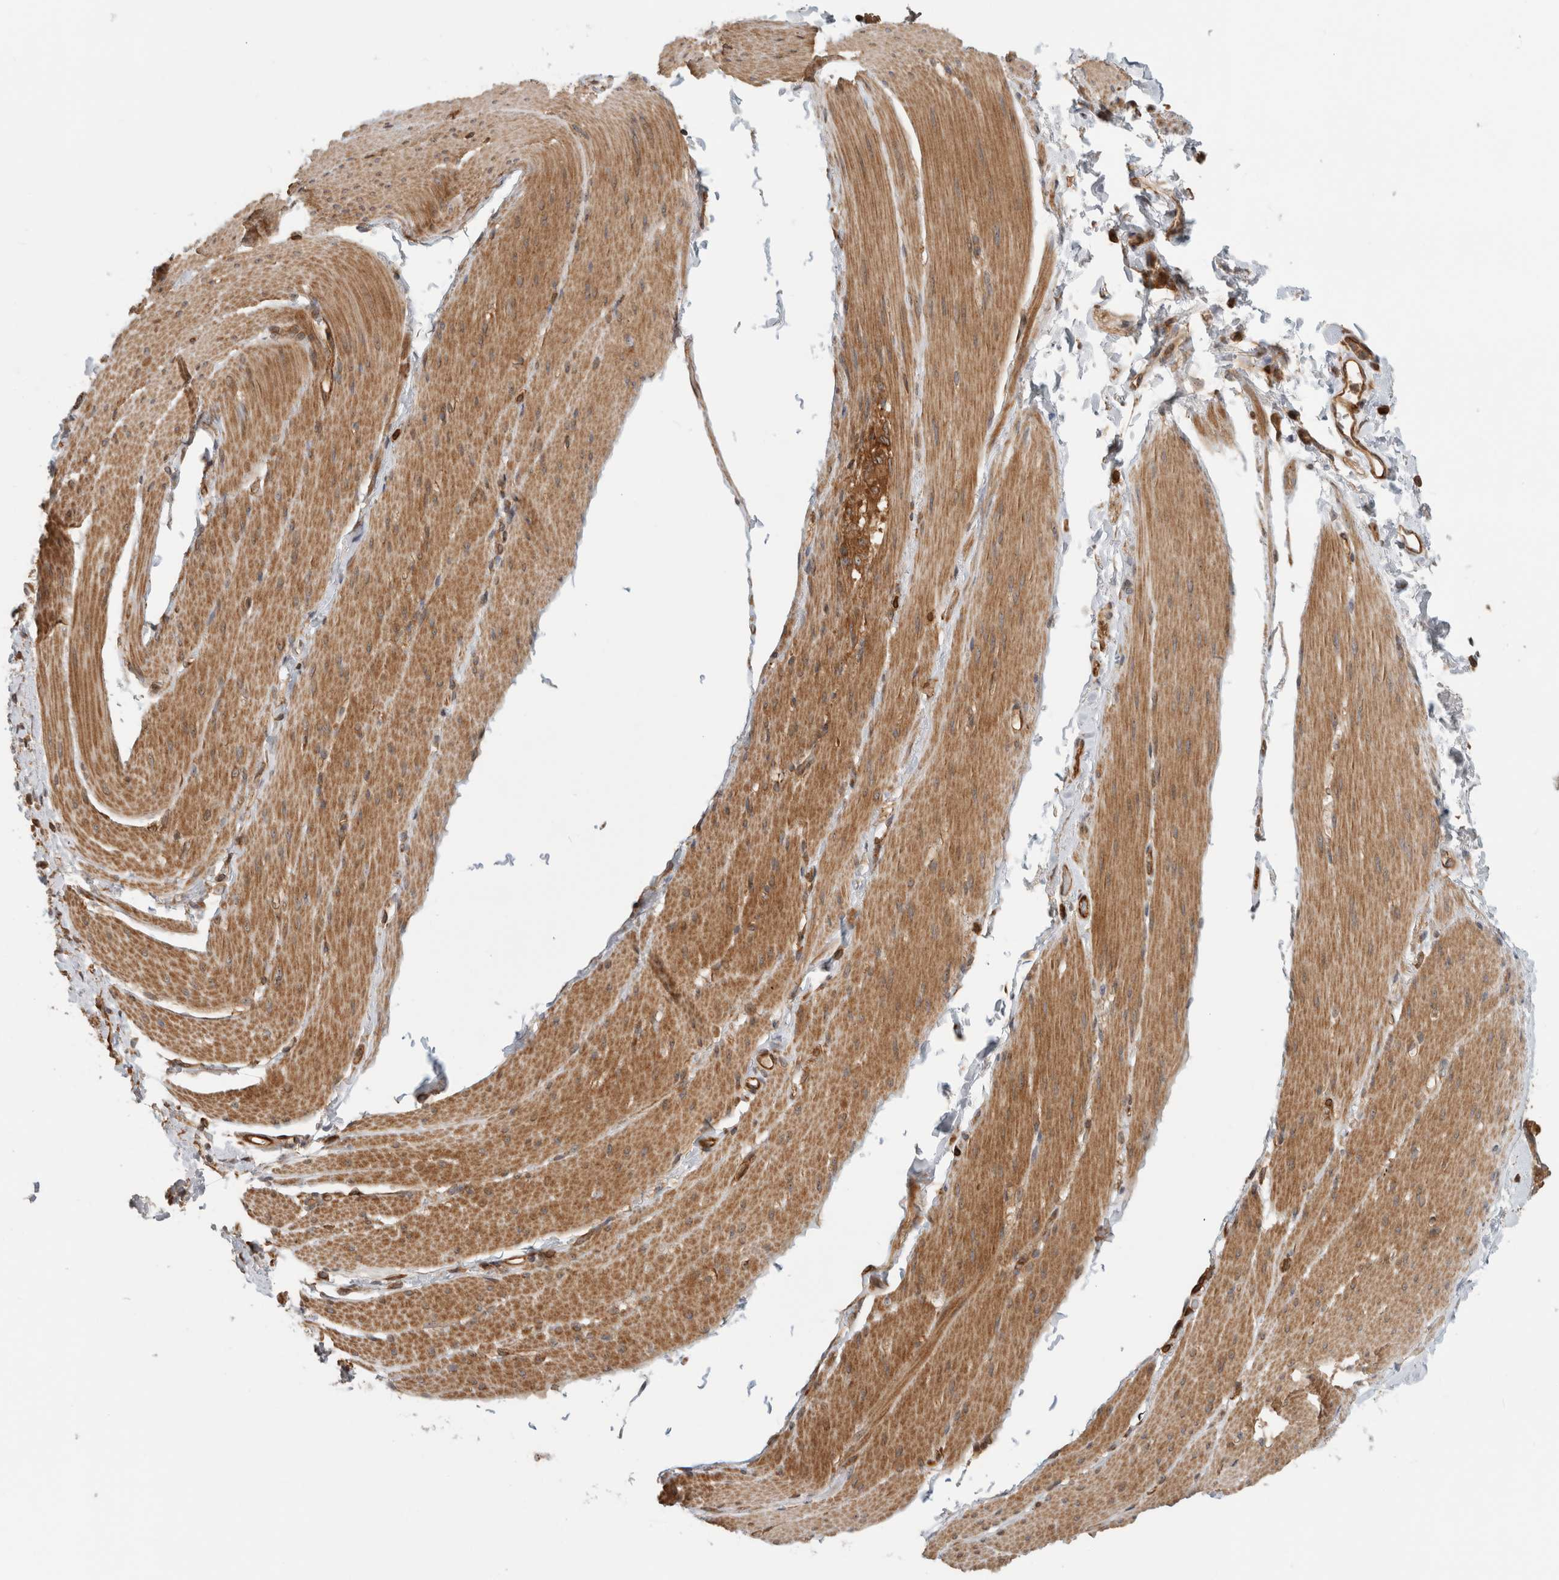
{"staining": {"intensity": "moderate", "quantity": ">75%", "location": "cytoplasmic/membranous"}, "tissue": "smooth muscle", "cell_type": "Smooth muscle cells", "image_type": "normal", "snomed": [{"axis": "morphology", "description": "Normal tissue, NOS"}, {"axis": "topography", "description": "Smooth muscle"}, {"axis": "topography", "description": "Small intestine"}], "caption": "Smooth muscle stained for a protein displays moderate cytoplasmic/membranous positivity in smooth muscle cells. The staining was performed using DAB to visualize the protein expression in brown, while the nuclei were stained in blue with hematoxylin (Magnification: 20x).", "gene": "WASF2", "patient": {"sex": "female", "age": 84}}